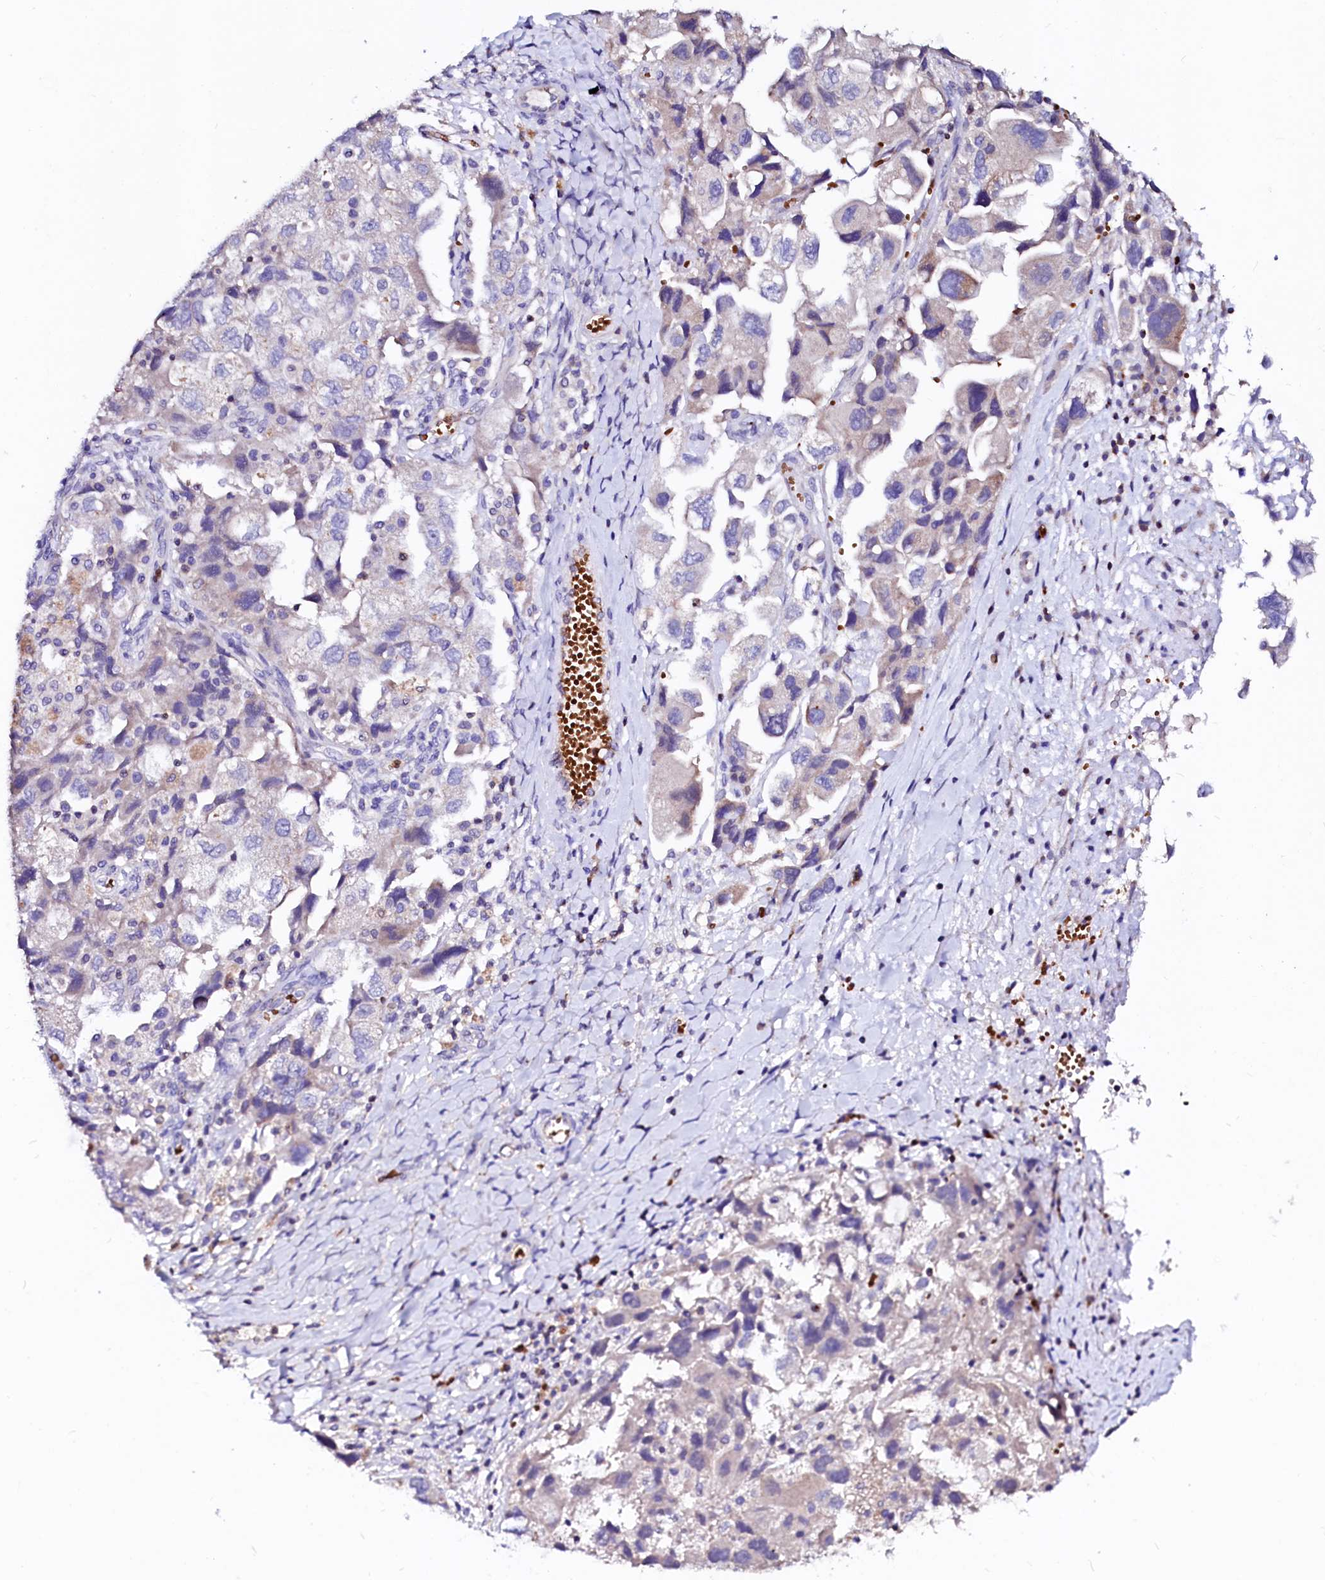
{"staining": {"intensity": "negative", "quantity": "none", "location": "none"}, "tissue": "ovarian cancer", "cell_type": "Tumor cells", "image_type": "cancer", "snomed": [{"axis": "morphology", "description": "Carcinoma, NOS"}, {"axis": "morphology", "description": "Cystadenocarcinoma, serous, NOS"}, {"axis": "topography", "description": "Ovary"}], "caption": "IHC micrograph of ovarian cancer (carcinoma) stained for a protein (brown), which shows no staining in tumor cells. Nuclei are stained in blue.", "gene": "RAB27A", "patient": {"sex": "female", "age": 69}}